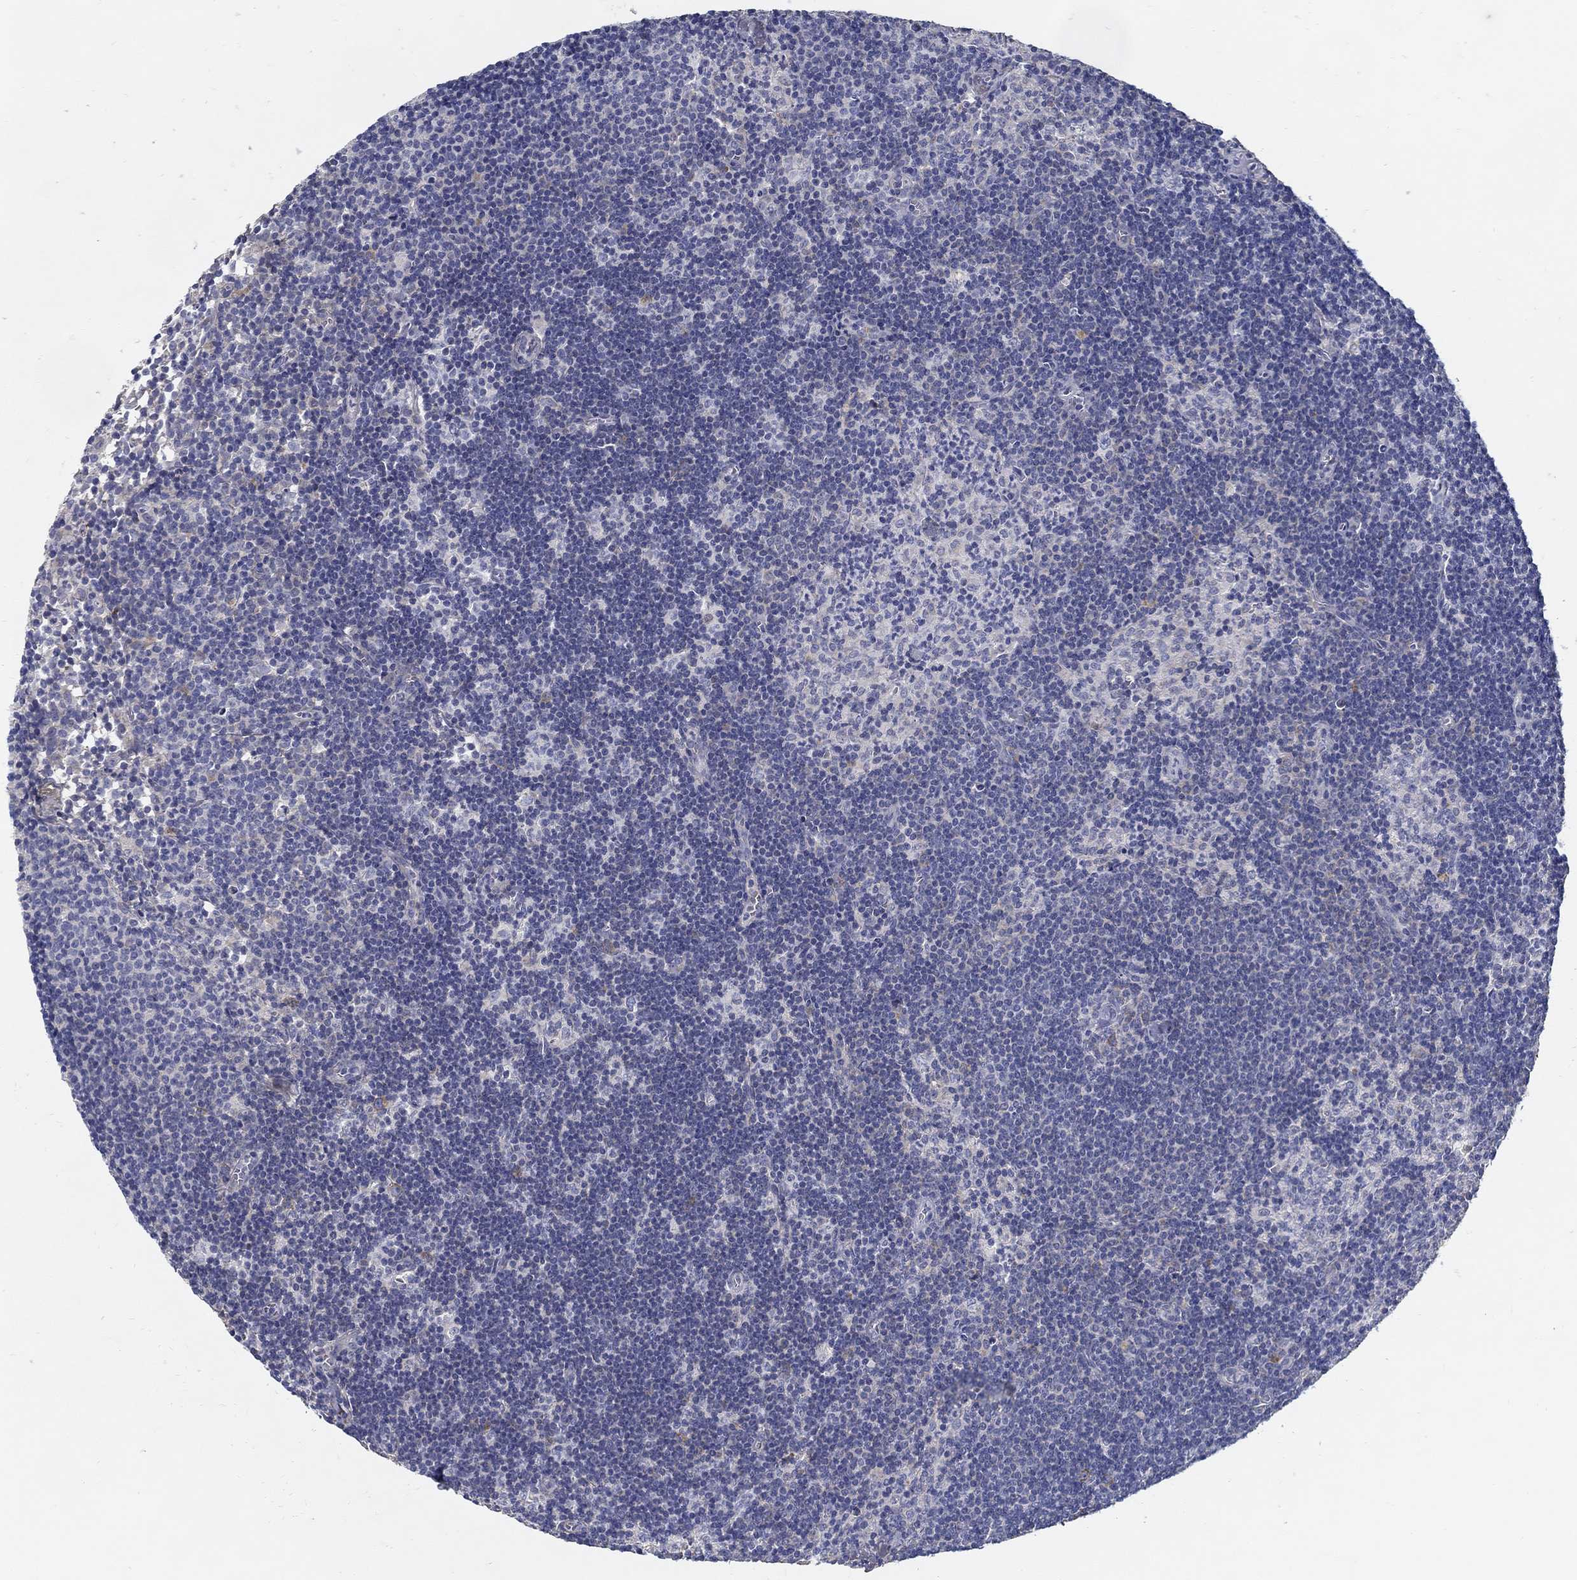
{"staining": {"intensity": "negative", "quantity": "none", "location": "none"}, "tissue": "lymph node", "cell_type": "Germinal center cells", "image_type": "normal", "snomed": [{"axis": "morphology", "description": "Normal tissue, NOS"}, {"axis": "topography", "description": "Lymph node"}], "caption": "Protein analysis of normal lymph node demonstrates no significant positivity in germinal center cells. Brightfield microscopy of immunohistochemistry stained with DAB (3,3'-diaminobenzidine) (brown) and hematoxylin (blue), captured at high magnification.", "gene": "TGFBI", "patient": {"sex": "female", "age": 34}}